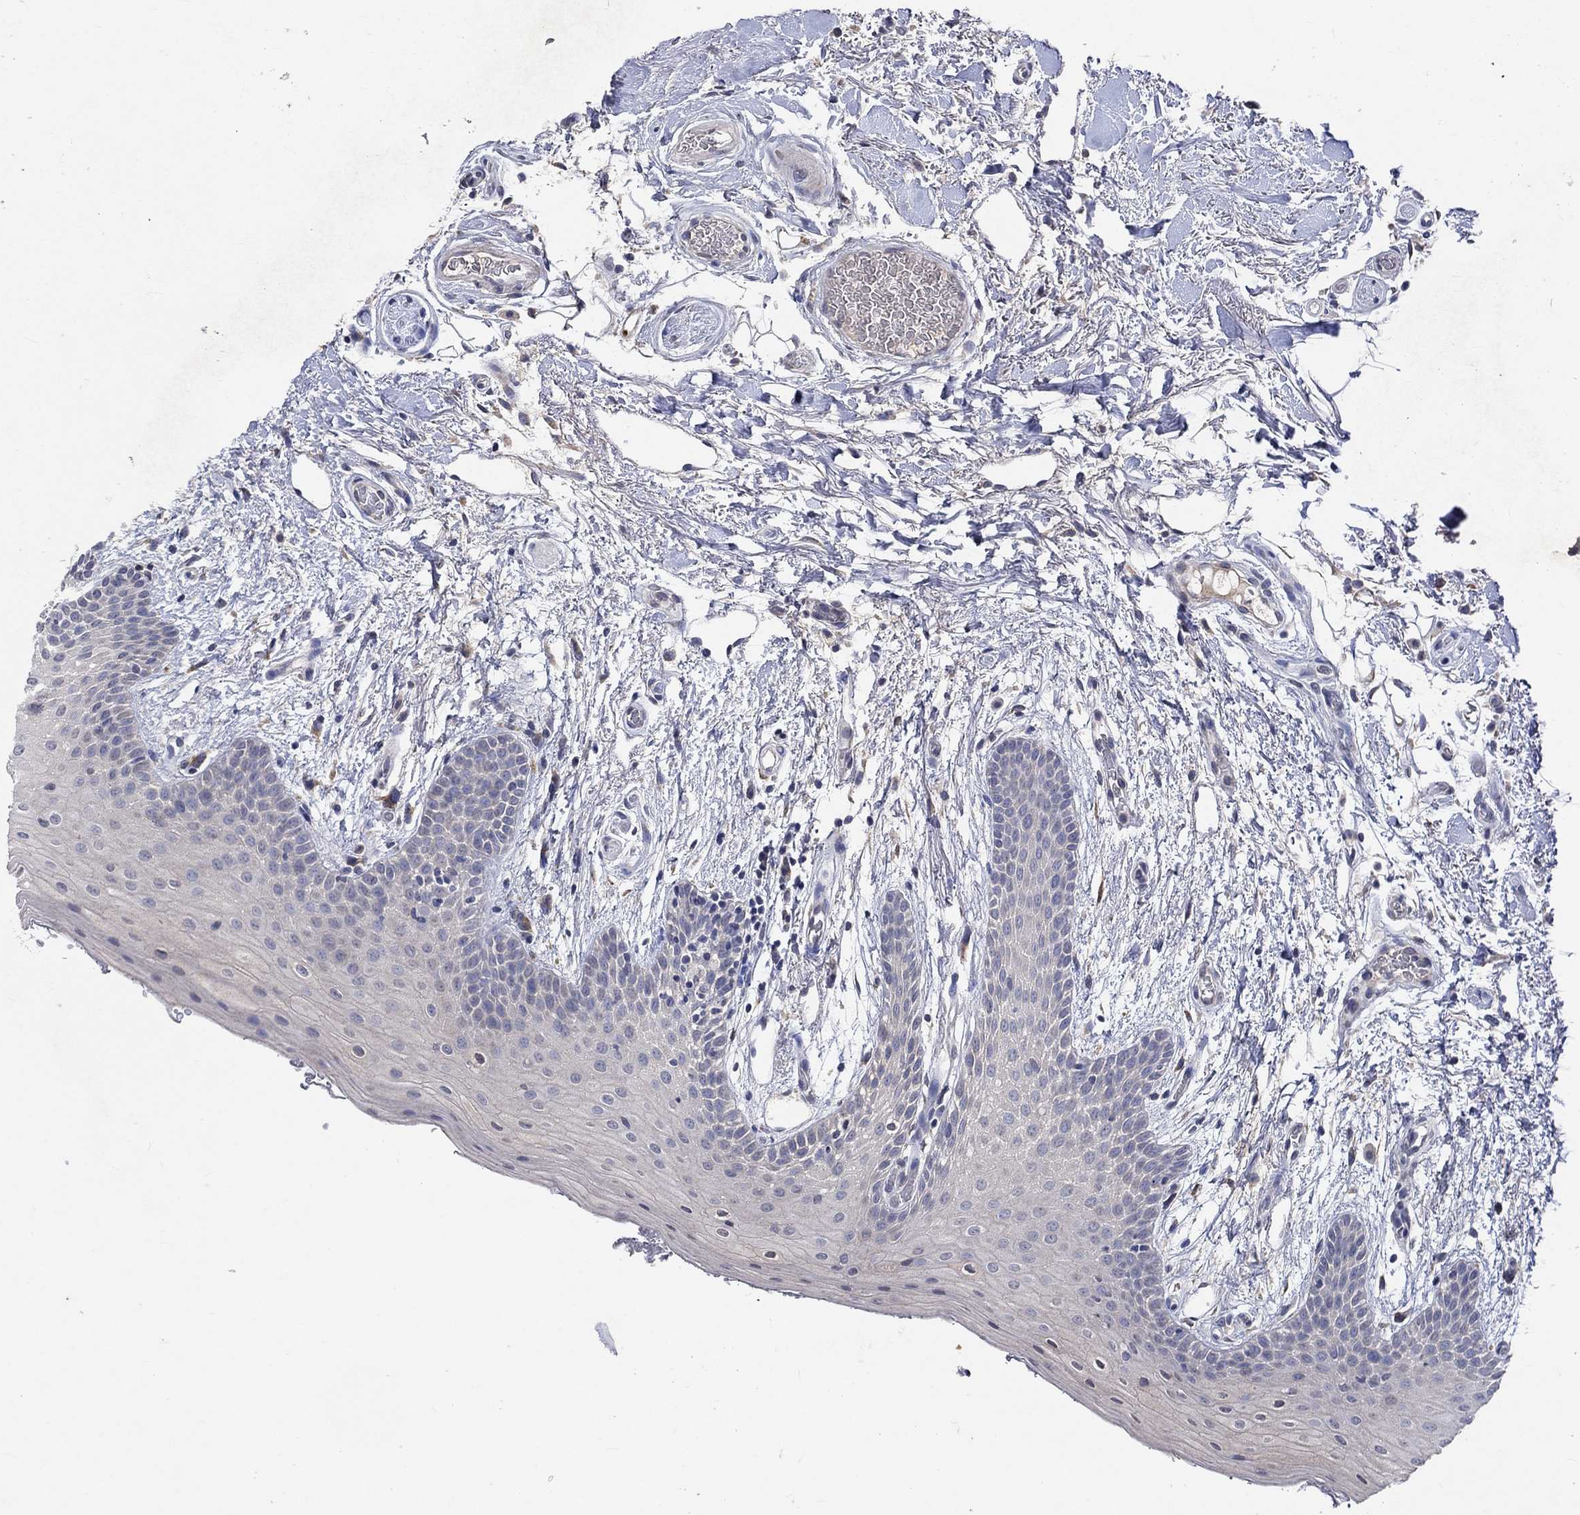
{"staining": {"intensity": "negative", "quantity": "none", "location": "none"}, "tissue": "oral mucosa", "cell_type": "Squamous epithelial cells", "image_type": "normal", "snomed": [{"axis": "morphology", "description": "Normal tissue, NOS"}, {"axis": "topography", "description": "Oral tissue"}, {"axis": "topography", "description": "Tounge, NOS"}], "caption": "Human oral mucosa stained for a protein using IHC shows no expression in squamous epithelial cells.", "gene": "TMEM169", "patient": {"sex": "female", "age": 86}}